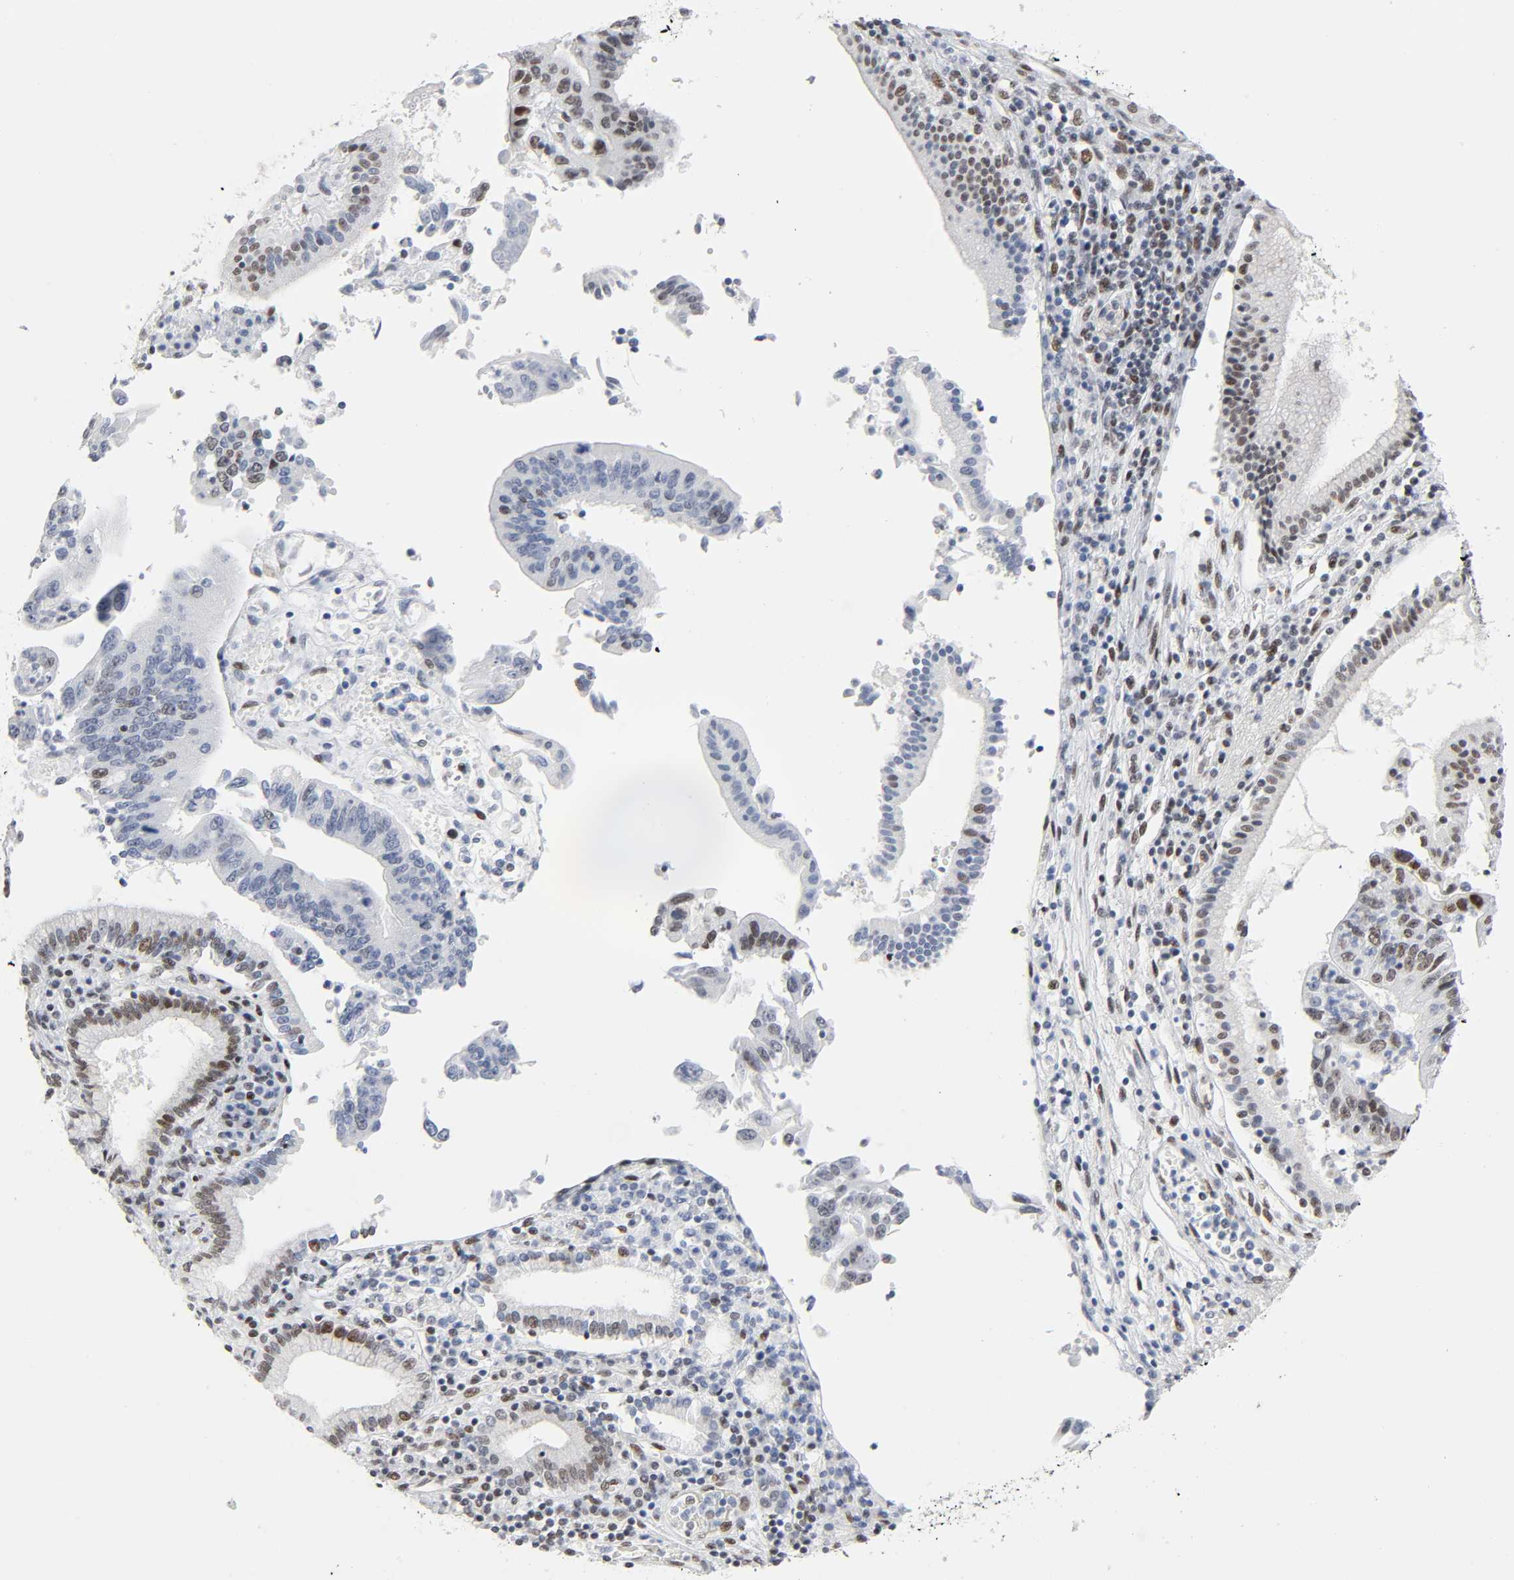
{"staining": {"intensity": "moderate", "quantity": "25%-75%", "location": "nuclear"}, "tissue": "pancreatic cancer", "cell_type": "Tumor cells", "image_type": "cancer", "snomed": [{"axis": "morphology", "description": "Adenocarcinoma, NOS"}, {"axis": "topography", "description": "Pancreas"}], "caption": "There is medium levels of moderate nuclear positivity in tumor cells of adenocarcinoma (pancreatic), as demonstrated by immunohistochemical staining (brown color).", "gene": "HSF1", "patient": {"sex": "female", "age": 48}}